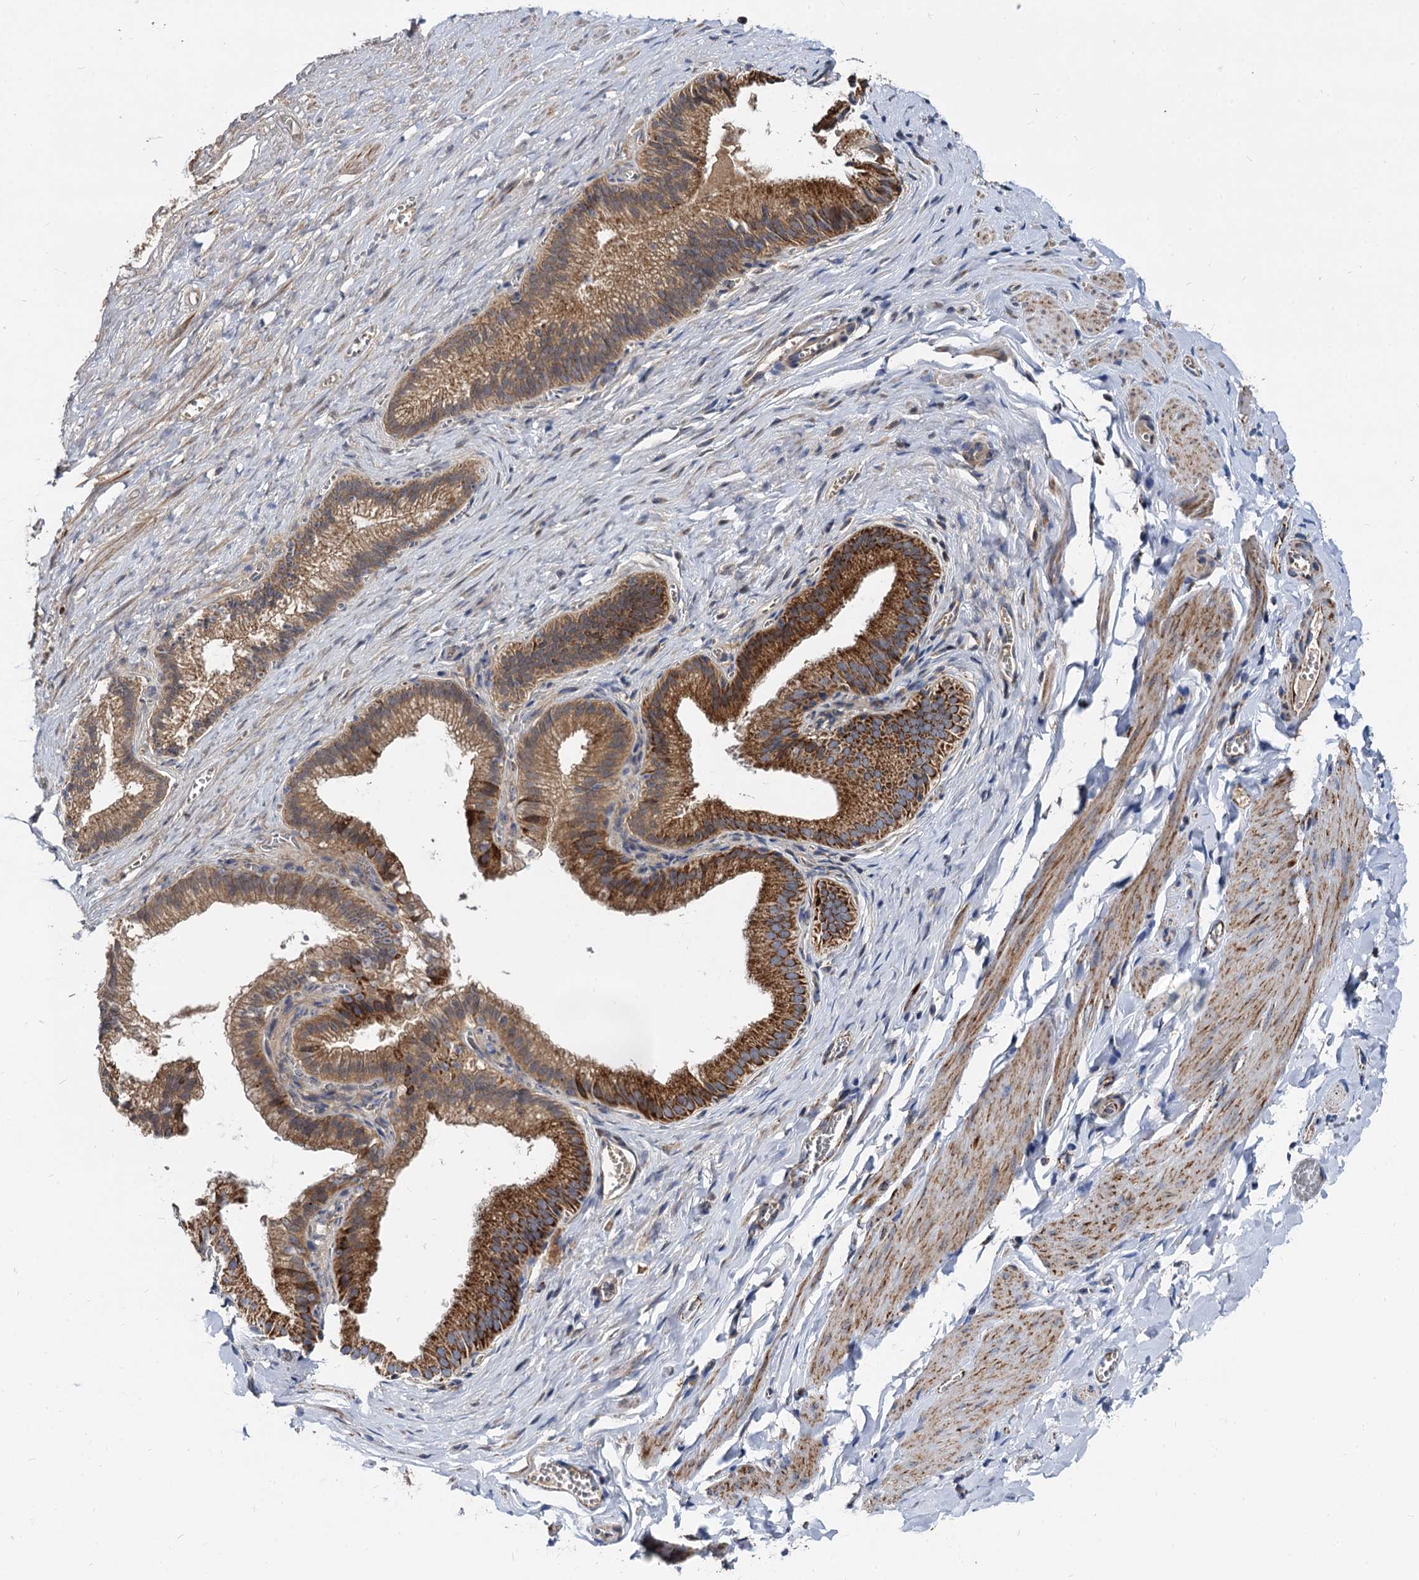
{"staining": {"intensity": "negative", "quantity": "none", "location": "none"}, "tissue": "adipose tissue", "cell_type": "Adipocytes", "image_type": "normal", "snomed": [{"axis": "morphology", "description": "Normal tissue, NOS"}, {"axis": "topography", "description": "Gallbladder"}, {"axis": "topography", "description": "Peripheral nerve tissue"}], "caption": "Adipocytes are negative for protein expression in normal human adipose tissue. The staining is performed using DAB brown chromogen with nuclei counter-stained in using hematoxylin.", "gene": "TIMM10", "patient": {"sex": "male", "age": 38}}